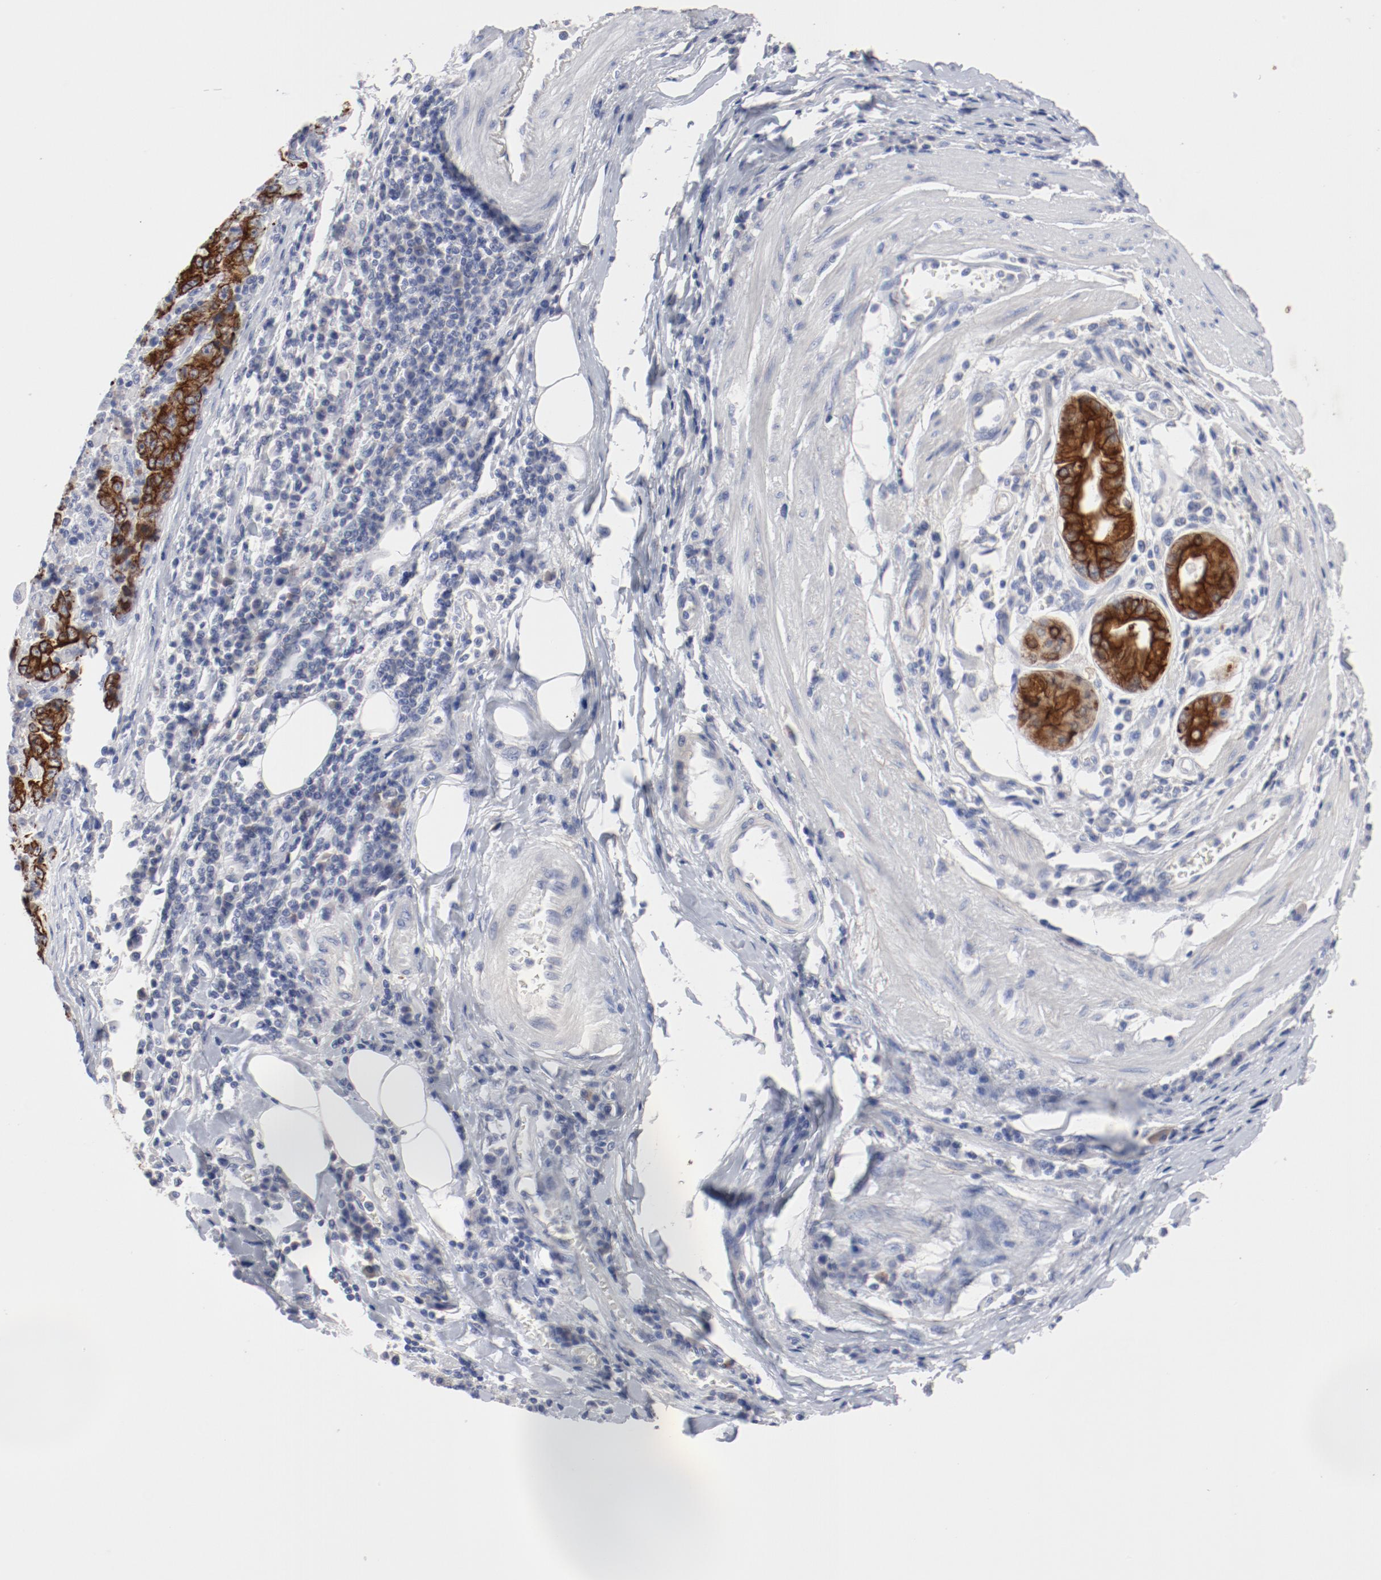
{"staining": {"intensity": "strong", "quantity": ">75%", "location": "cytoplasmic/membranous"}, "tissue": "stomach cancer", "cell_type": "Tumor cells", "image_type": "cancer", "snomed": [{"axis": "morphology", "description": "Normal tissue, NOS"}, {"axis": "morphology", "description": "Adenocarcinoma, NOS"}, {"axis": "topography", "description": "Stomach, upper"}, {"axis": "topography", "description": "Stomach"}], "caption": "An image of adenocarcinoma (stomach) stained for a protein reveals strong cytoplasmic/membranous brown staining in tumor cells.", "gene": "TSPAN6", "patient": {"sex": "male", "age": 59}}